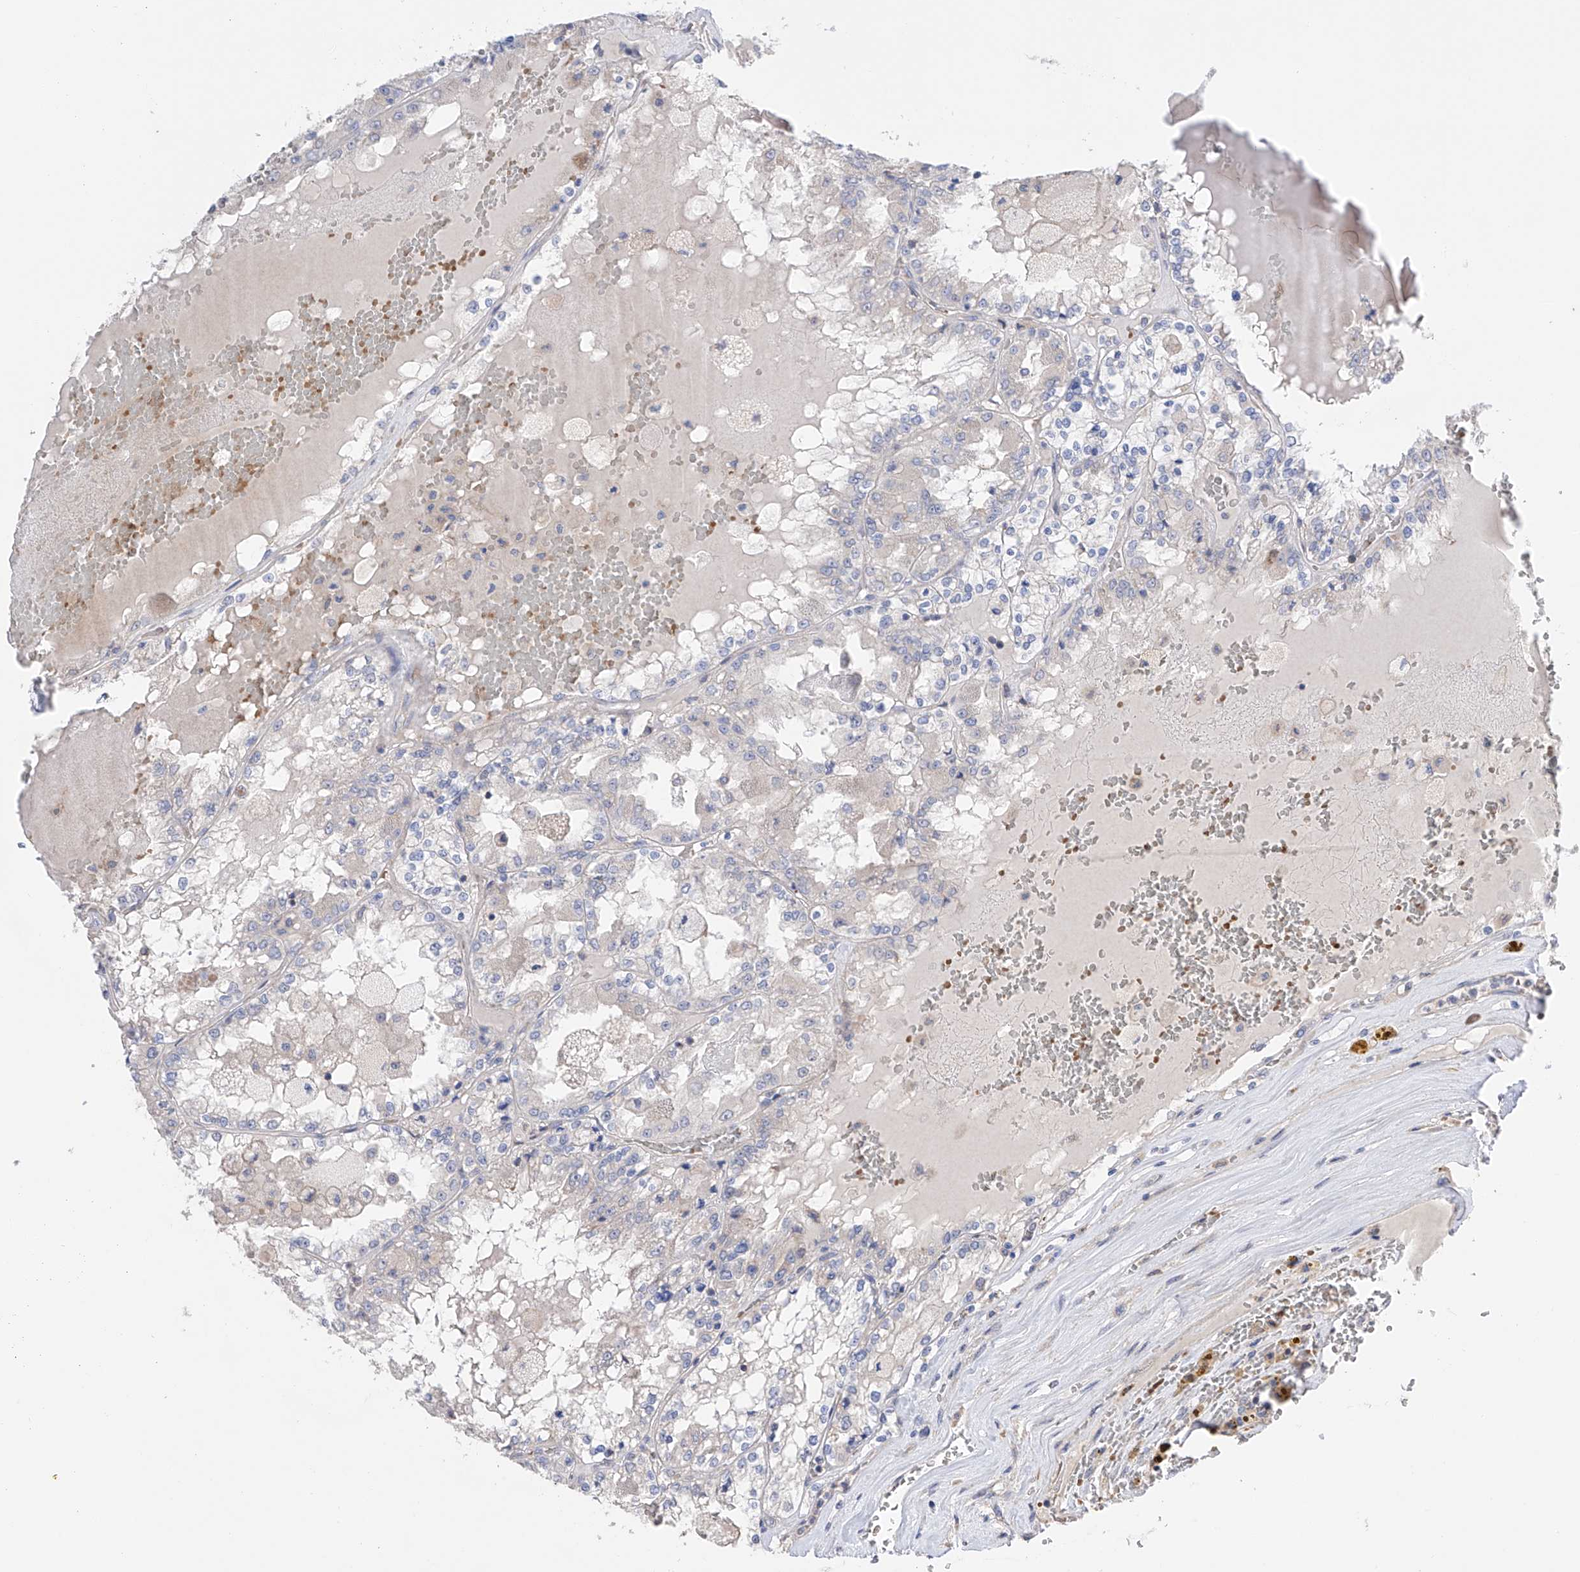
{"staining": {"intensity": "negative", "quantity": "none", "location": "none"}, "tissue": "renal cancer", "cell_type": "Tumor cells", "image_type": "cancer", "snomed": [{"axis": "morphology", "description": "Adenocarcinoma, NOS"}, {"axis": "topography", "description": "Kidney"}], "caption": "Renal adenocarcinoma was stained to show a protein in brown. There is no significant positivity in tumor cells.", "gene": "NFATC4", "patient": {"sex": "female", "age": 56}}